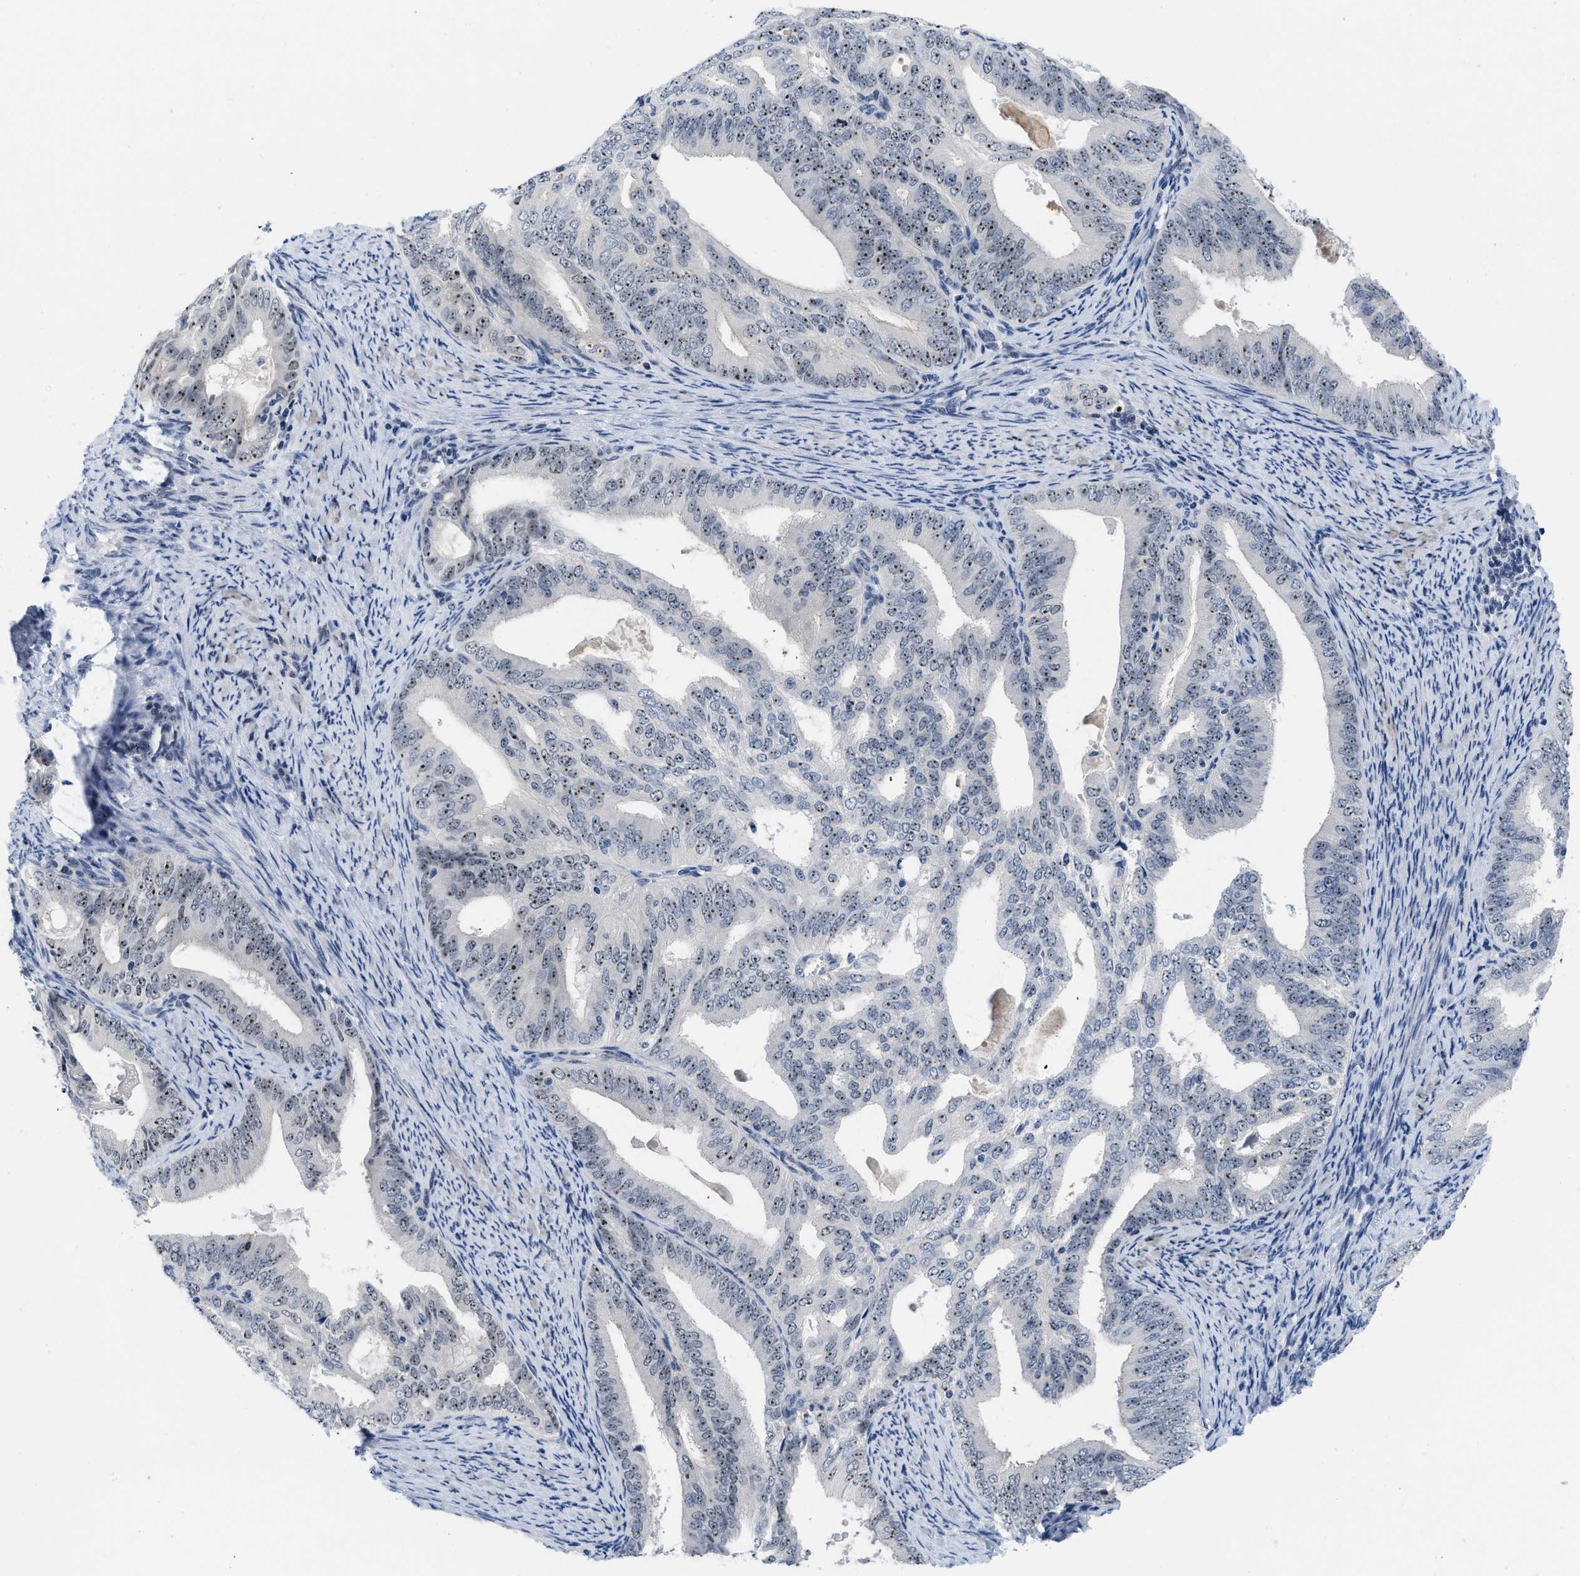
{"staining": {"intensity": "moderate", "quantity": ">75%", "location": "nuclear"}, "tissue": "endometrial cancer", "cell_type": "Tumor cells", "image_type": "cancer", "snomed": [{"axis": "morphology", "description": "Adenocarcinoma, NOS"}, {"axis": "topography", "description": "Endometrium"}], "caption": "Moderate nuclear staining for a protein is appreciated in approximately >75% of tumor cells of endometrial adenocarcinoma using IHC.", "gene": "NOP58", "patient": {"sex": "female", "age": 58}}